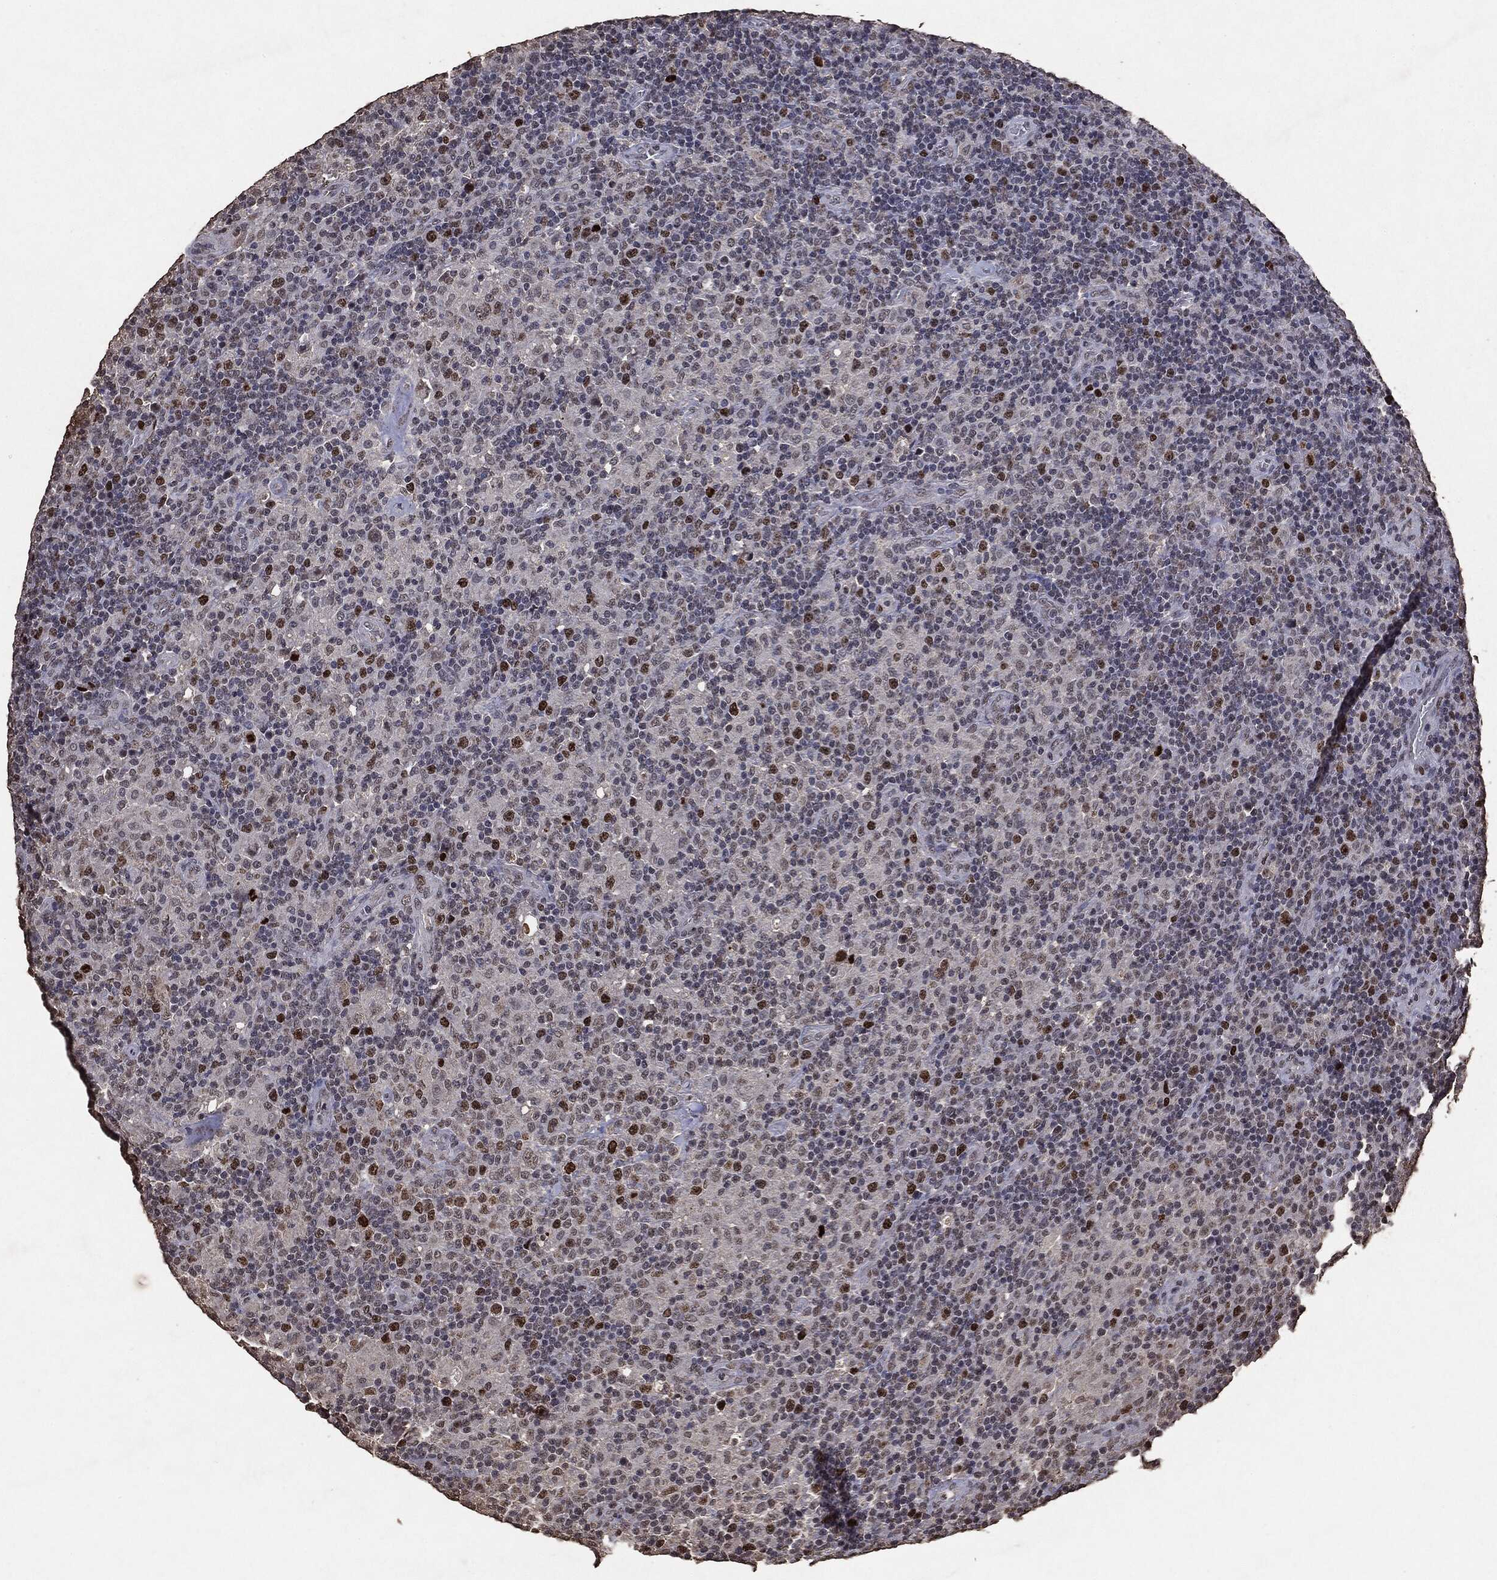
{"staining": {"intensity": "strong", "quantity": "<25%", "location": "nuclear"}, "tissue": "lymphoma", "cell_type": "Tumor cells", "image_type": "cancer", "snomed": [{"axis": "morphology", "description": "Hodgkin's disease, NOS"}, {"axis": "topography", "description": "Lymph node"}], "caption": "Strong nuclear staining for a protein is identified in about <25% of tumor cells of Hodgkin's disease using immunohistochemistry (IHC).", "gene": "RAD18", "patient": {"sex": "male", "age": 70}}